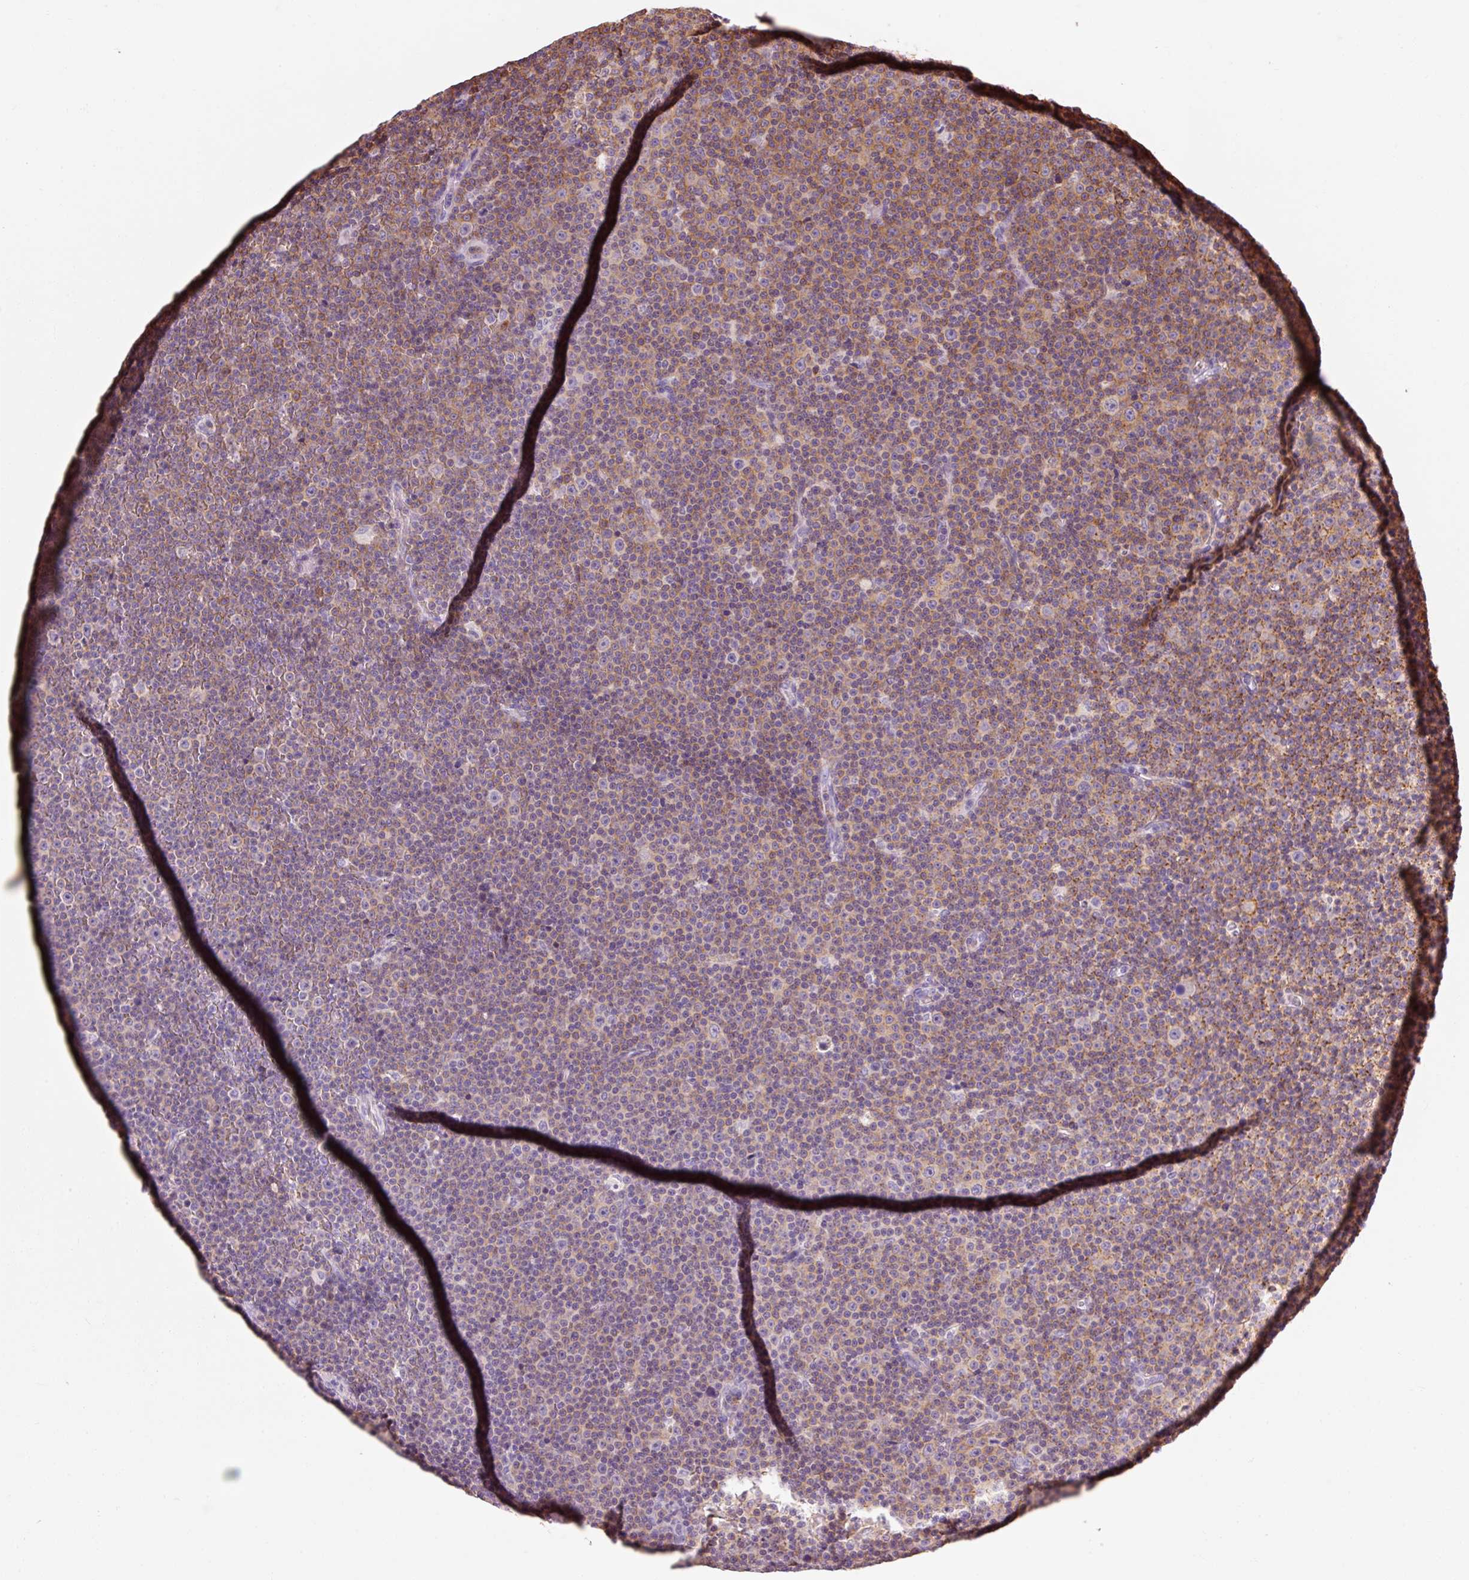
{"staining": {"intensity": "moderate", "quantity": "25%-75%", "location": "cytoplasmic/membranous"}, "tissue": "lymphoma", "cell_type": "Tumor cells", "image_type": "cancer", "snomed": [{"axis": "morphology", "description": "Malignant lymphoma, non-Hodgkin's type, Low grade"}, {"axis": "topography", "description": "Lymph node"}], "caption": "A photomicrograph showing moderate cytoplasmic/membranous staining in approximately 25%-75% of tumor cells in malignant lymphoma, non-Hodgkin's type (low-grade), as visualized by brown immunohistochemical staining.", "gene": "OR8K1", "patient": {"sex": "female", "age": 67}}